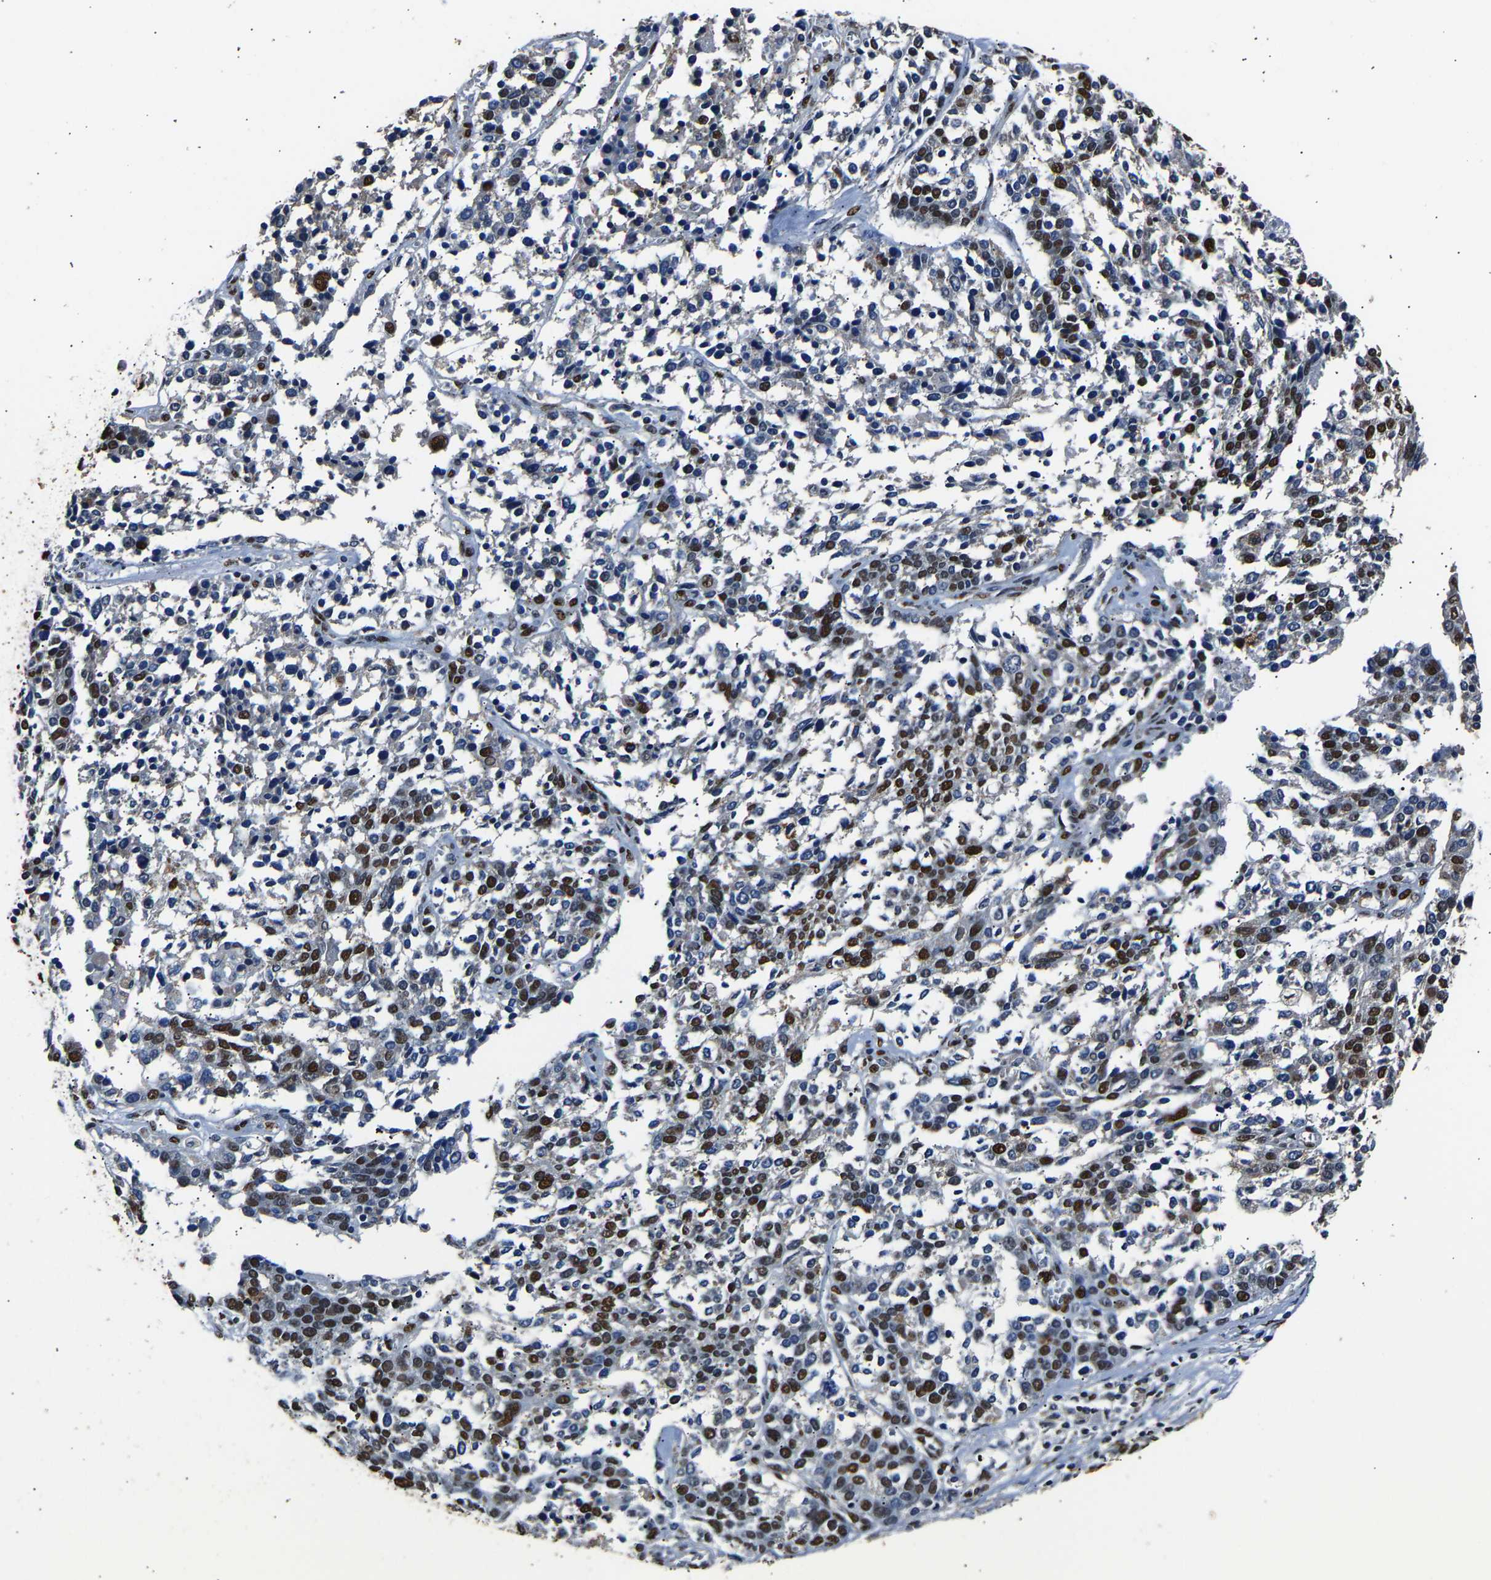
{"staining": {"intensity": "strong", "quantity": ">75%", "location": "nuclear"}, "tissue": "ovarian cancer", "cell_type": "Tumor cells", "image_type": "cancer", "snomed": [{"axis": "morphology", "description": "Cystadenocarcinoma, serous, NOS"}, {"axis": "topography", "description": "Ovary"}], "caption": "IHC histopathology image of serous cystadenocarcinoma (ovarian) stained for a protein (brown), which displays high levels of strong nuclear expression in approximately >75% of tumor cells.", "gene": "SAFB", "patient": {"sex": "female", "age": 44}}